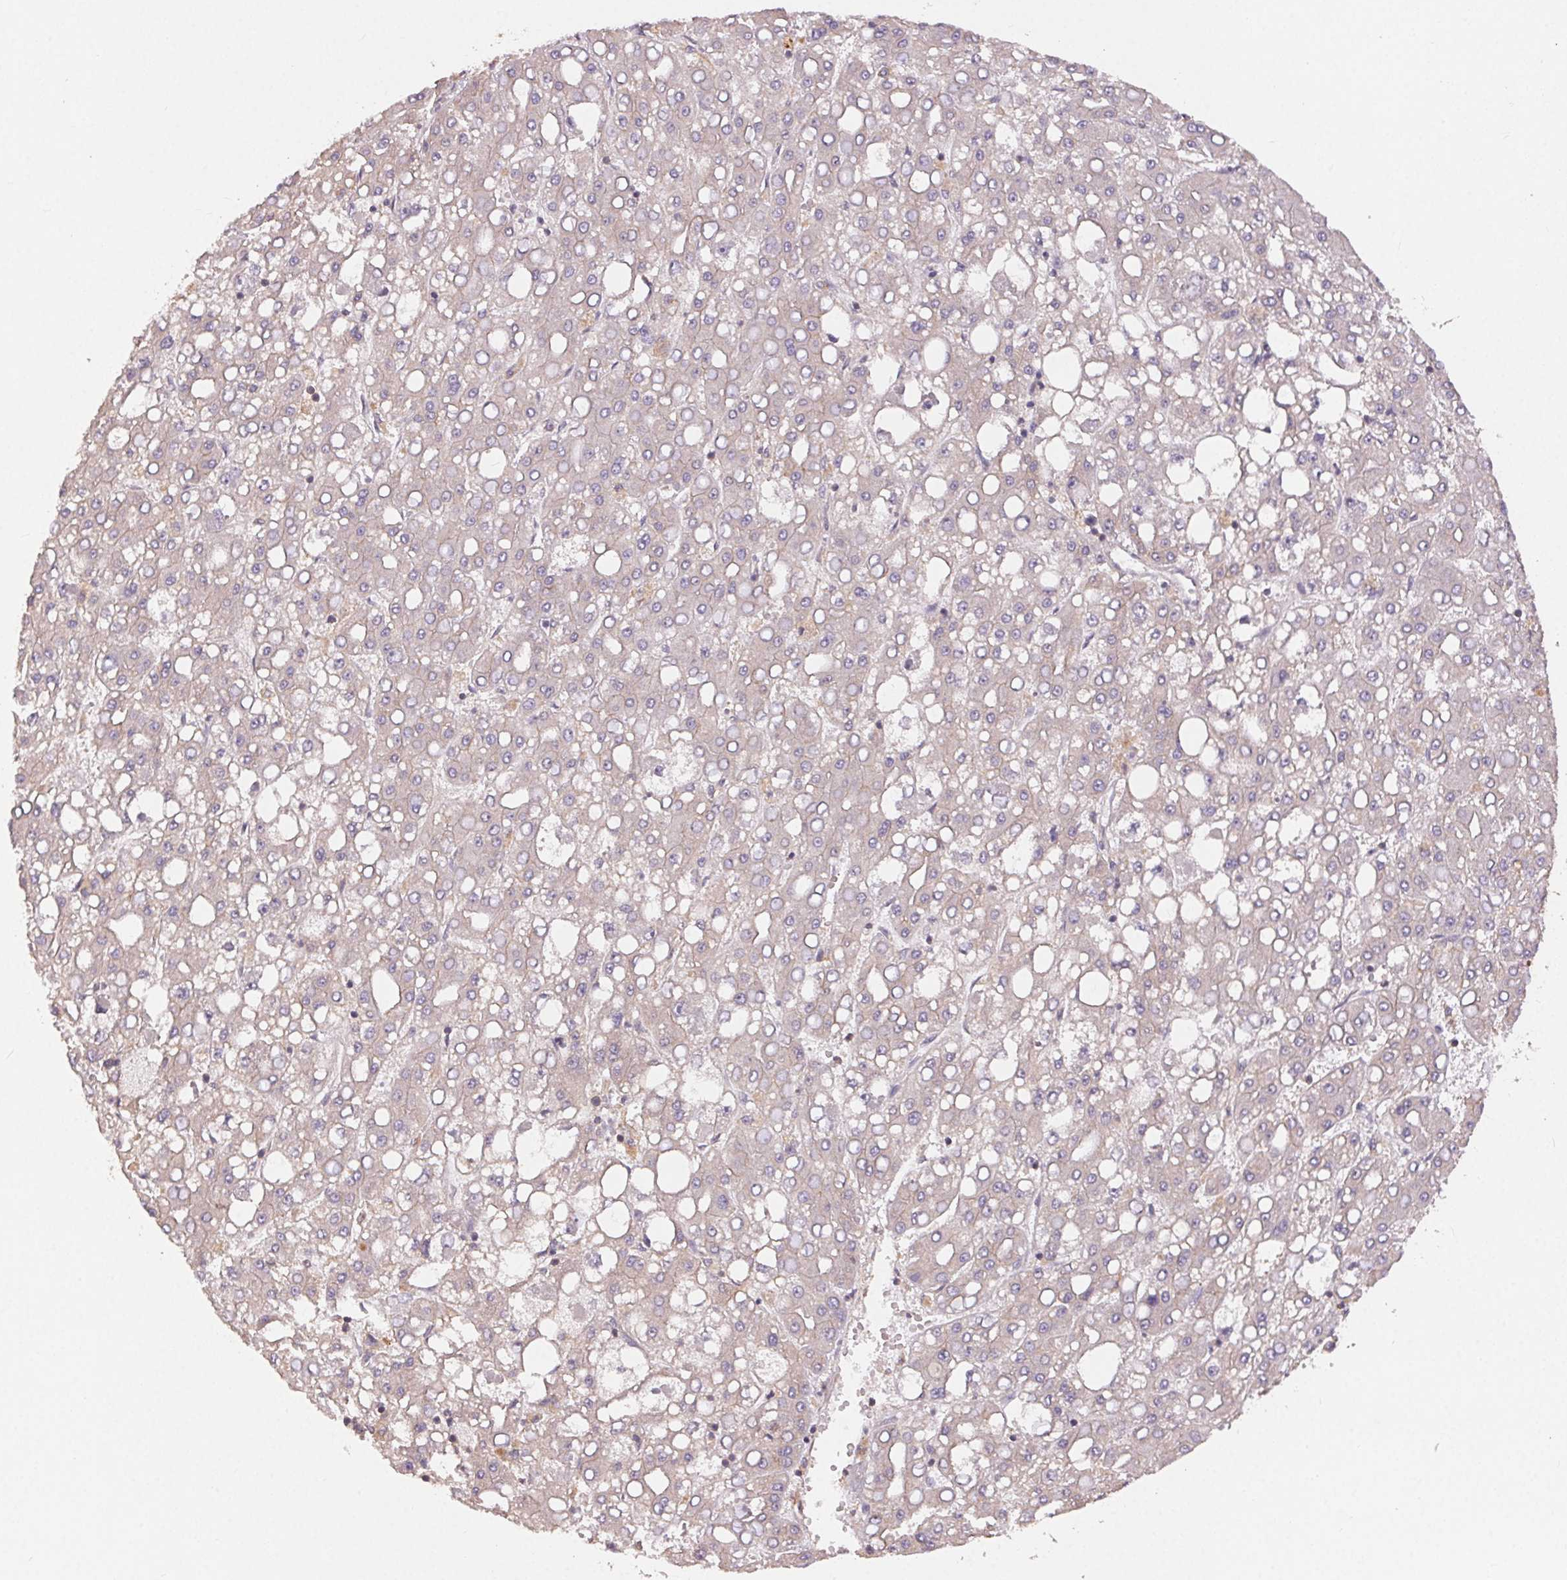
{"staining": {"intensity": "negative", "quantity": "none", "location": "none"}, "tissue": "liver cancer", "cell_type": "Tumor cells", "image_type": "cancer", "snomed": [{"axis": "morphology", "description": "Carcinoma, Hepatocellular, NOS"}, {"axis": "topography", "description": "Liver"}], "caption": "Tumor cells are negative for protein expression in human hepatocellular carcinoma (liver). Brightfield microscopy of immunohistochemistry (IHC) stained with DAB (brown) and hematoxylin (blue), captured at high magnification.", "gene": "MAPKAPK2", "patient": {"sex": "male", "age": 65}}